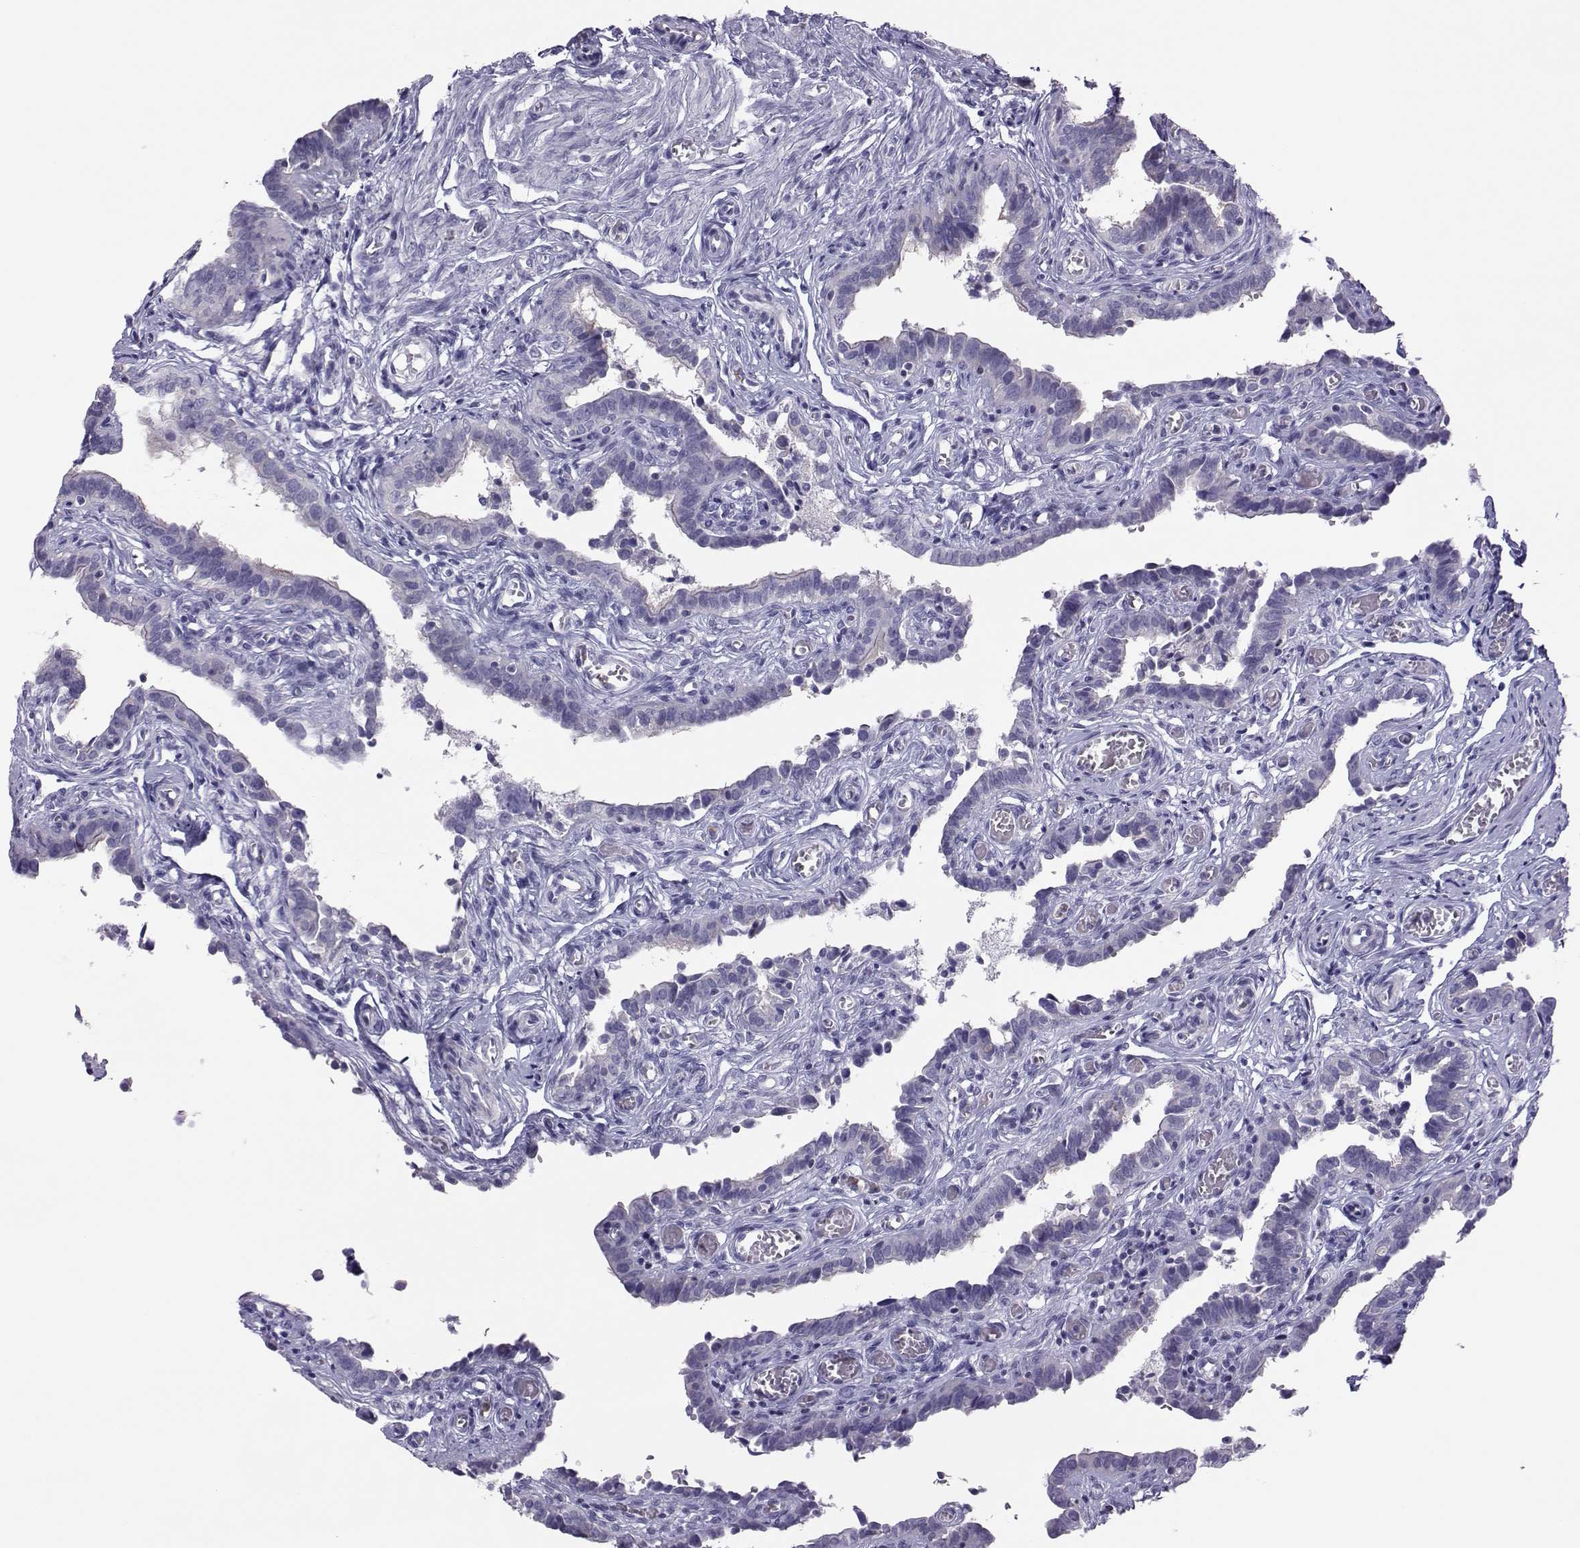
{"staining": {"intensity": "negative", "quantity": "none", "location": "none"}, "tissue": "fallopian tube", "cell_type": "Glandular cells", "image_type": "normal", "snomed": [{"axis": "morphology", "description": "Normal tissue, NOS"}, {"axis": "morphology", "description": "Carcinoma, endometroid"}, {"axis": "topography", "description": "Fallopian tube"}, {"axis": "topography", "description": "Ovary"}], "caption": "A photomicrograph of human fallopian tube is negative for staining in glandular cells. (Stains: DAB immunohistochemistry with hematoxylin counter stain, Microscopy: brightfield microscopy at high magnification).", "gene": "TRPM7", "patient": {"sex": "female", "age": 42}}